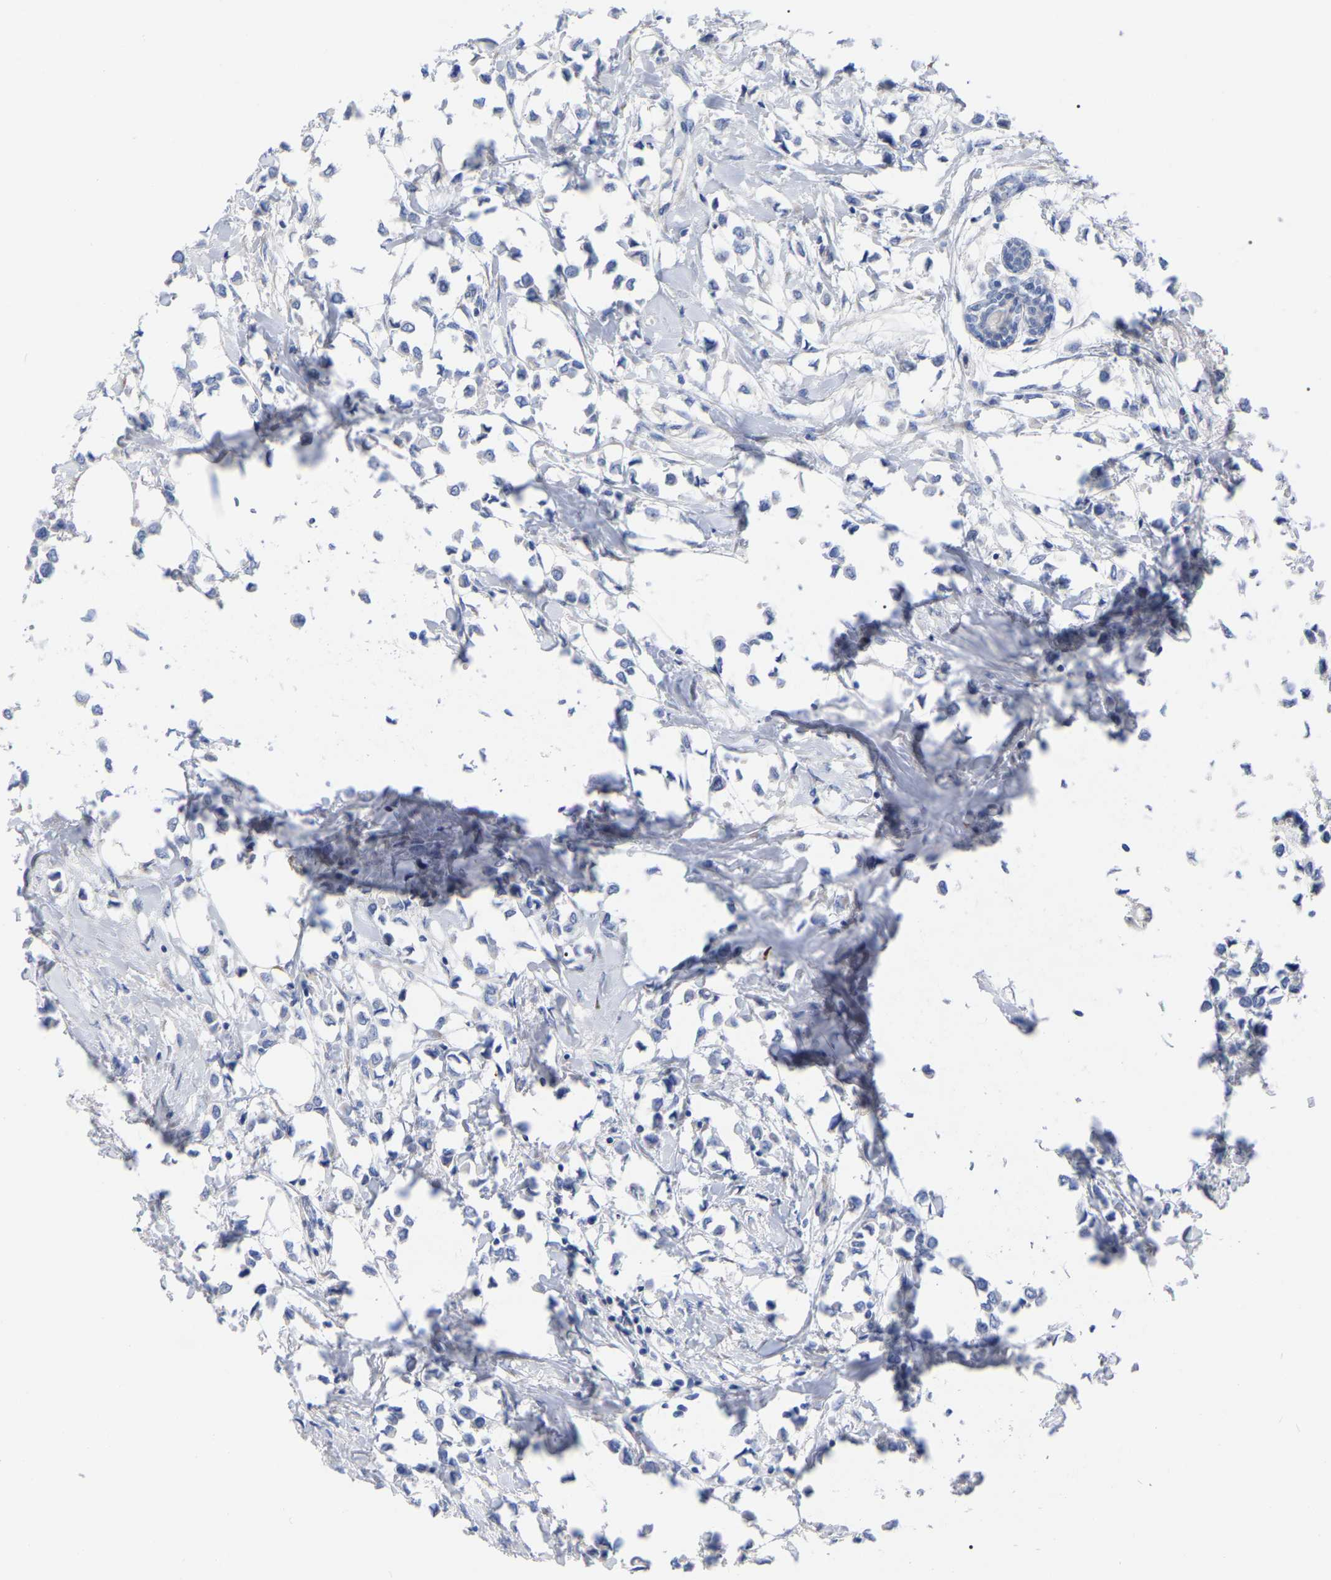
{"staining": {"intensity": "negative", "quantity": "none", "location": "none"}, "tissue": "breast cancer", "cell_type": "Tumor cells", "image_type": "cancer", "snomed": [{"axis": "morphology", "description": "Lobular carcinoma"}, {"axis": "topography", "description": "Breast"}], "caption": "Immunohistochemical staining of human breast cancer displays no significant expression in tumor cells.", "gene": "HAPLN1", "patient": {"sex": "female", "age": 51}}